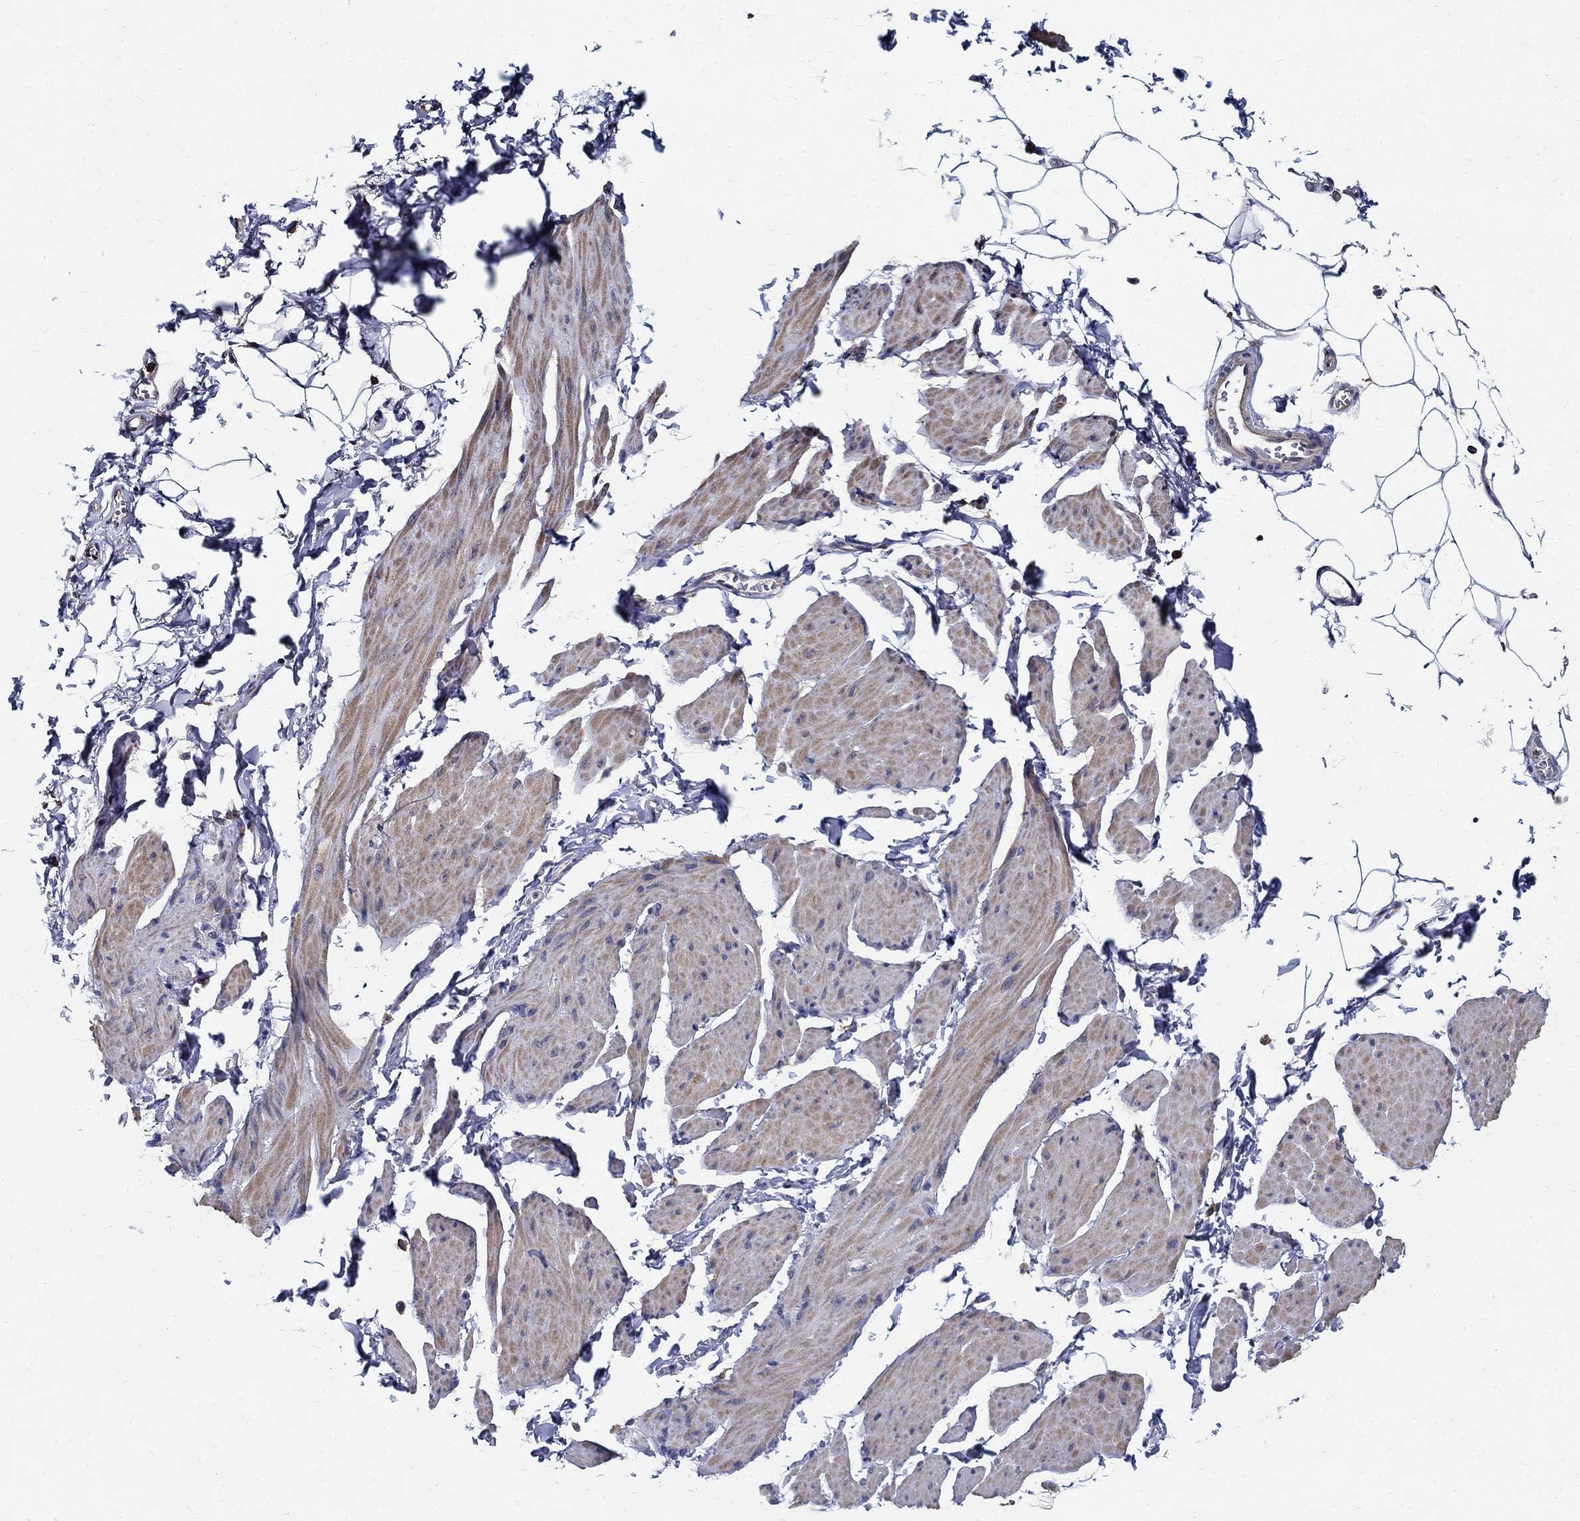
{"staining": {"intensity": "weak", "quantity": "25%-75%", "location": "cytoplasmic/membranous"}, "tissue": "smooth muscle", "cell_type": "Smooth muscle cells", "image_type": "normal", "snomed": [{"axis": "morphology", "description": "Normal tissue, NOS"}, {"axis": "topography", "description": "Adipose tissue"}, {"axis": "topography", "description": "Smooth muscle"}, {"axis": "topography", "description": "Peripheral nerve tissue"}], "caption": "Smooth muscle cells exhibit low levels of weak cytoplasmic/membranous expression in approximately 25%-75% of cells in unremarkable smooth muscle.", "gene": "AGAP2", "patient": {"sex": "male", "age": 83}}